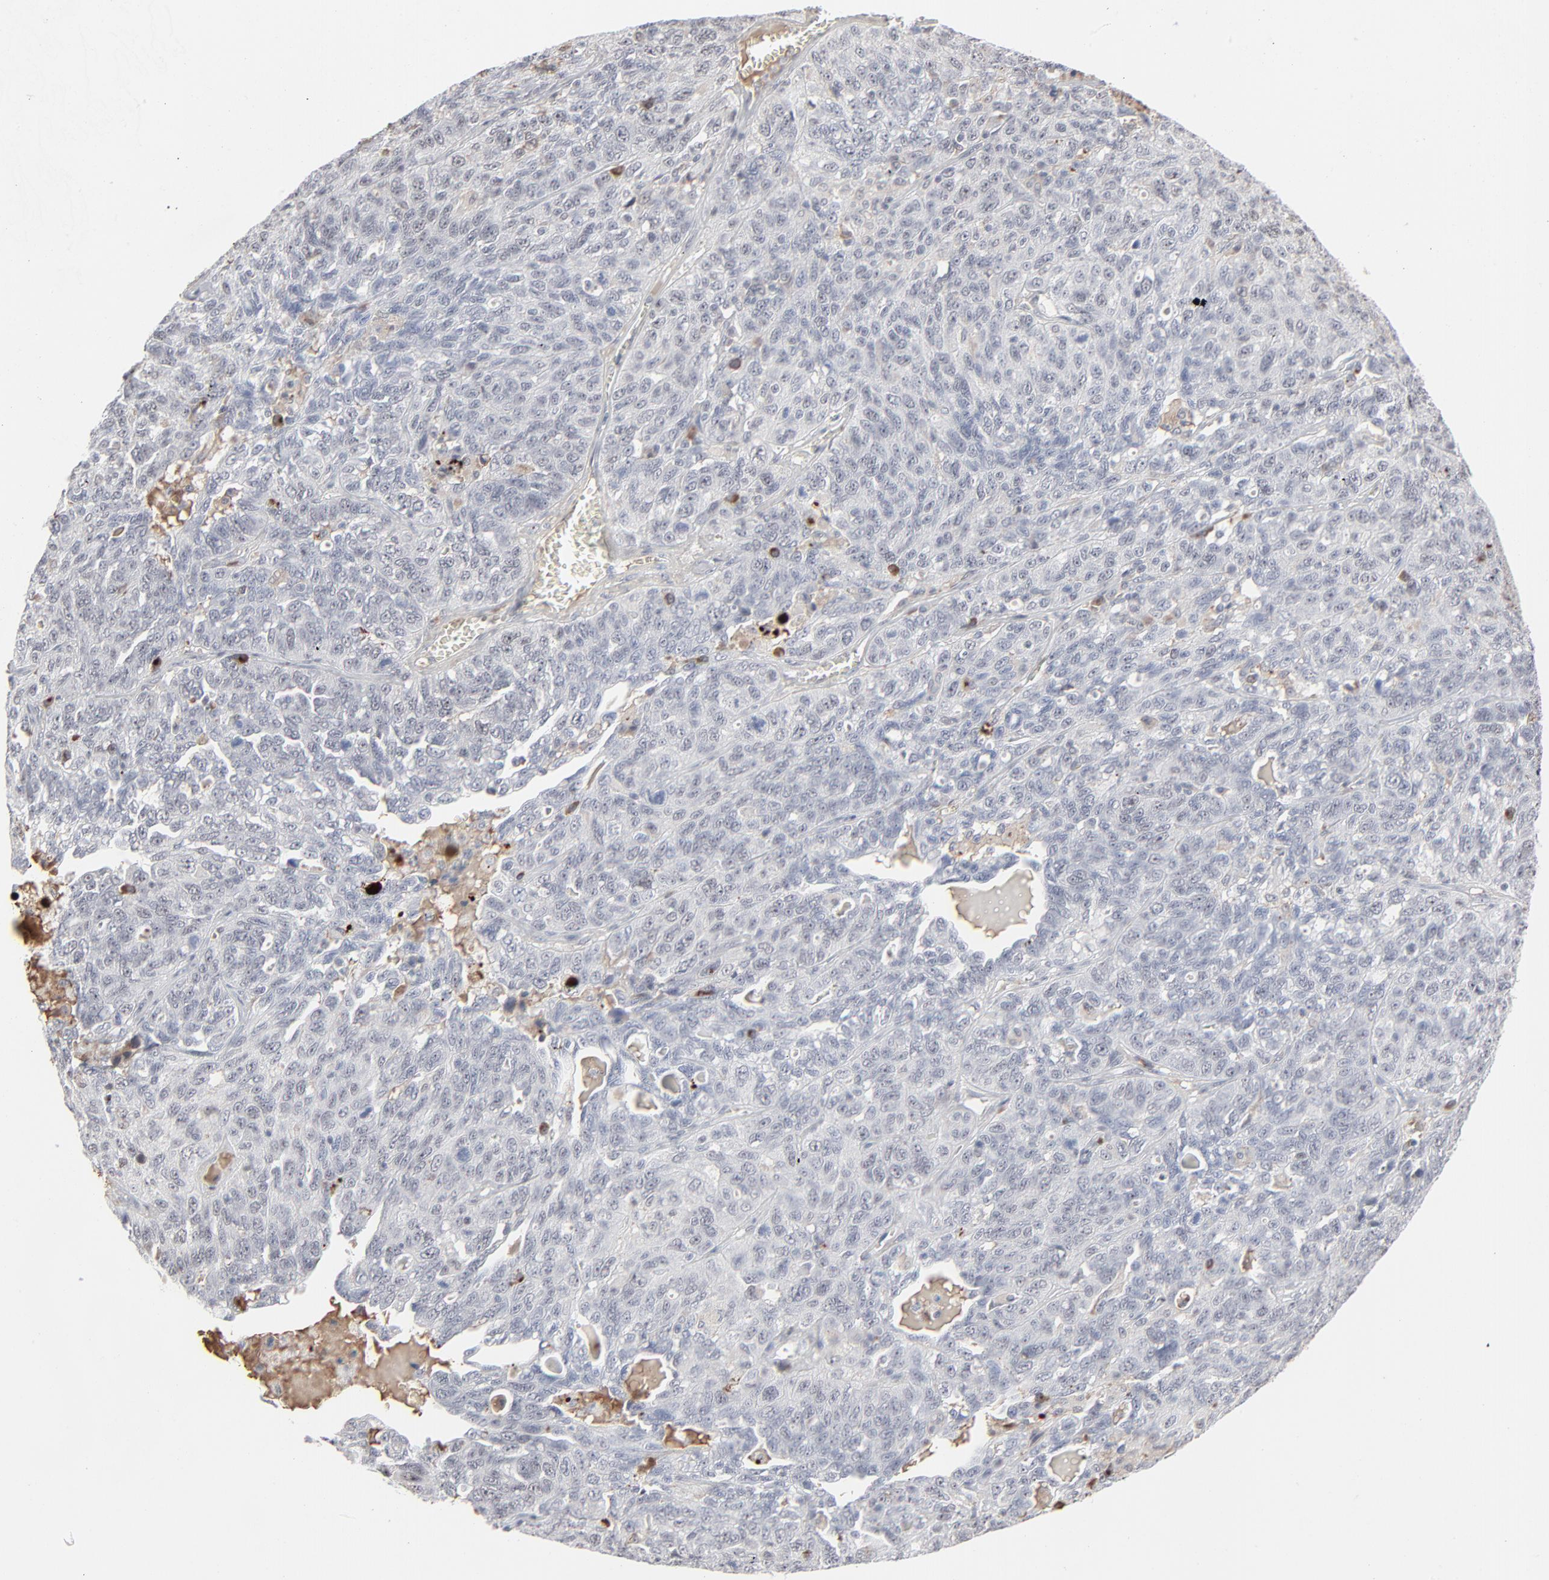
{"staining": {"intensity": "negative", "quantity": "none", "location": "none"}, "tissue": "ovarian cancer", "cell_type": "Tumor cells", "image_type": "cancer", "snomed": [{"axis": "morphology", "description": "Cystadenocarcinoma, serous, NOS"}, {"axis": "topography", "description": "Ovary"}], "caption": "A histopathology image of human ovarian cancer (serous cystadenocarcinoma) is negative for staining in tumor cells. (Brightfield microscopy of DAB IHC at high magnification).", "gene": "MPHOSPH6", "patient": {"sex": "female", "age": 71}}